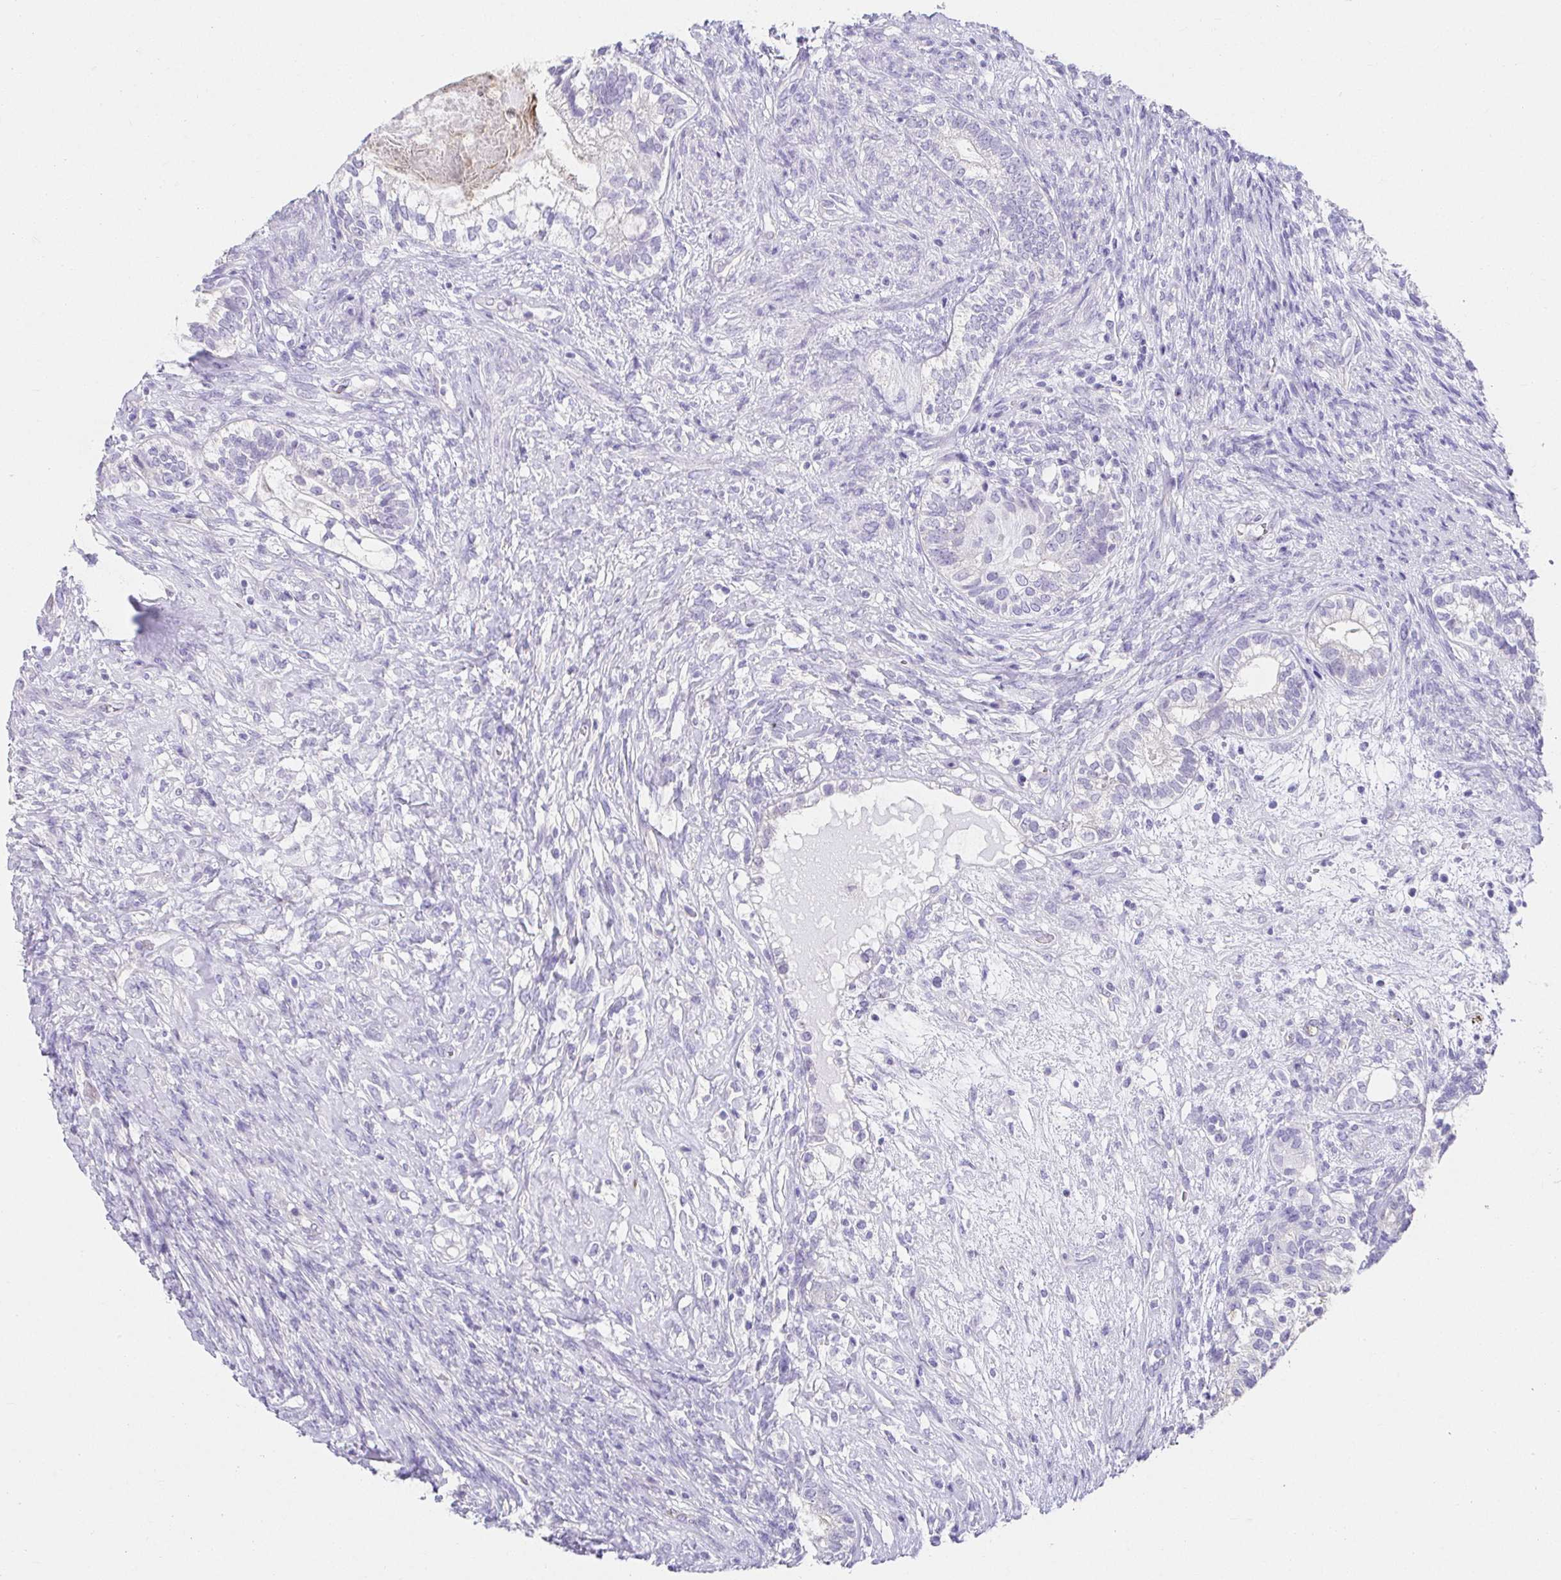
{"staining": {"intensity": "negative", "quantity": "none", "location": "none"}, "tissue": "testis cancer", "cell_type": "Tumor cells", "image_type": "cancer", "snomed": [{"axis": "morphology", "description": "Seminoma, NOS"}, {"axis": "morphology", "description": "Carcinoma, Embryonal, NOS"}, {"axis": "topography", "description": "Testis"}], "caption": "A high-resolution micrograph shows immunohistochemistry (IHC) staining of testis cancer, which displays no significant expression in tumor cells.", "gene": "VGLL1", "patient": {"sex": "male", "age": 41}}